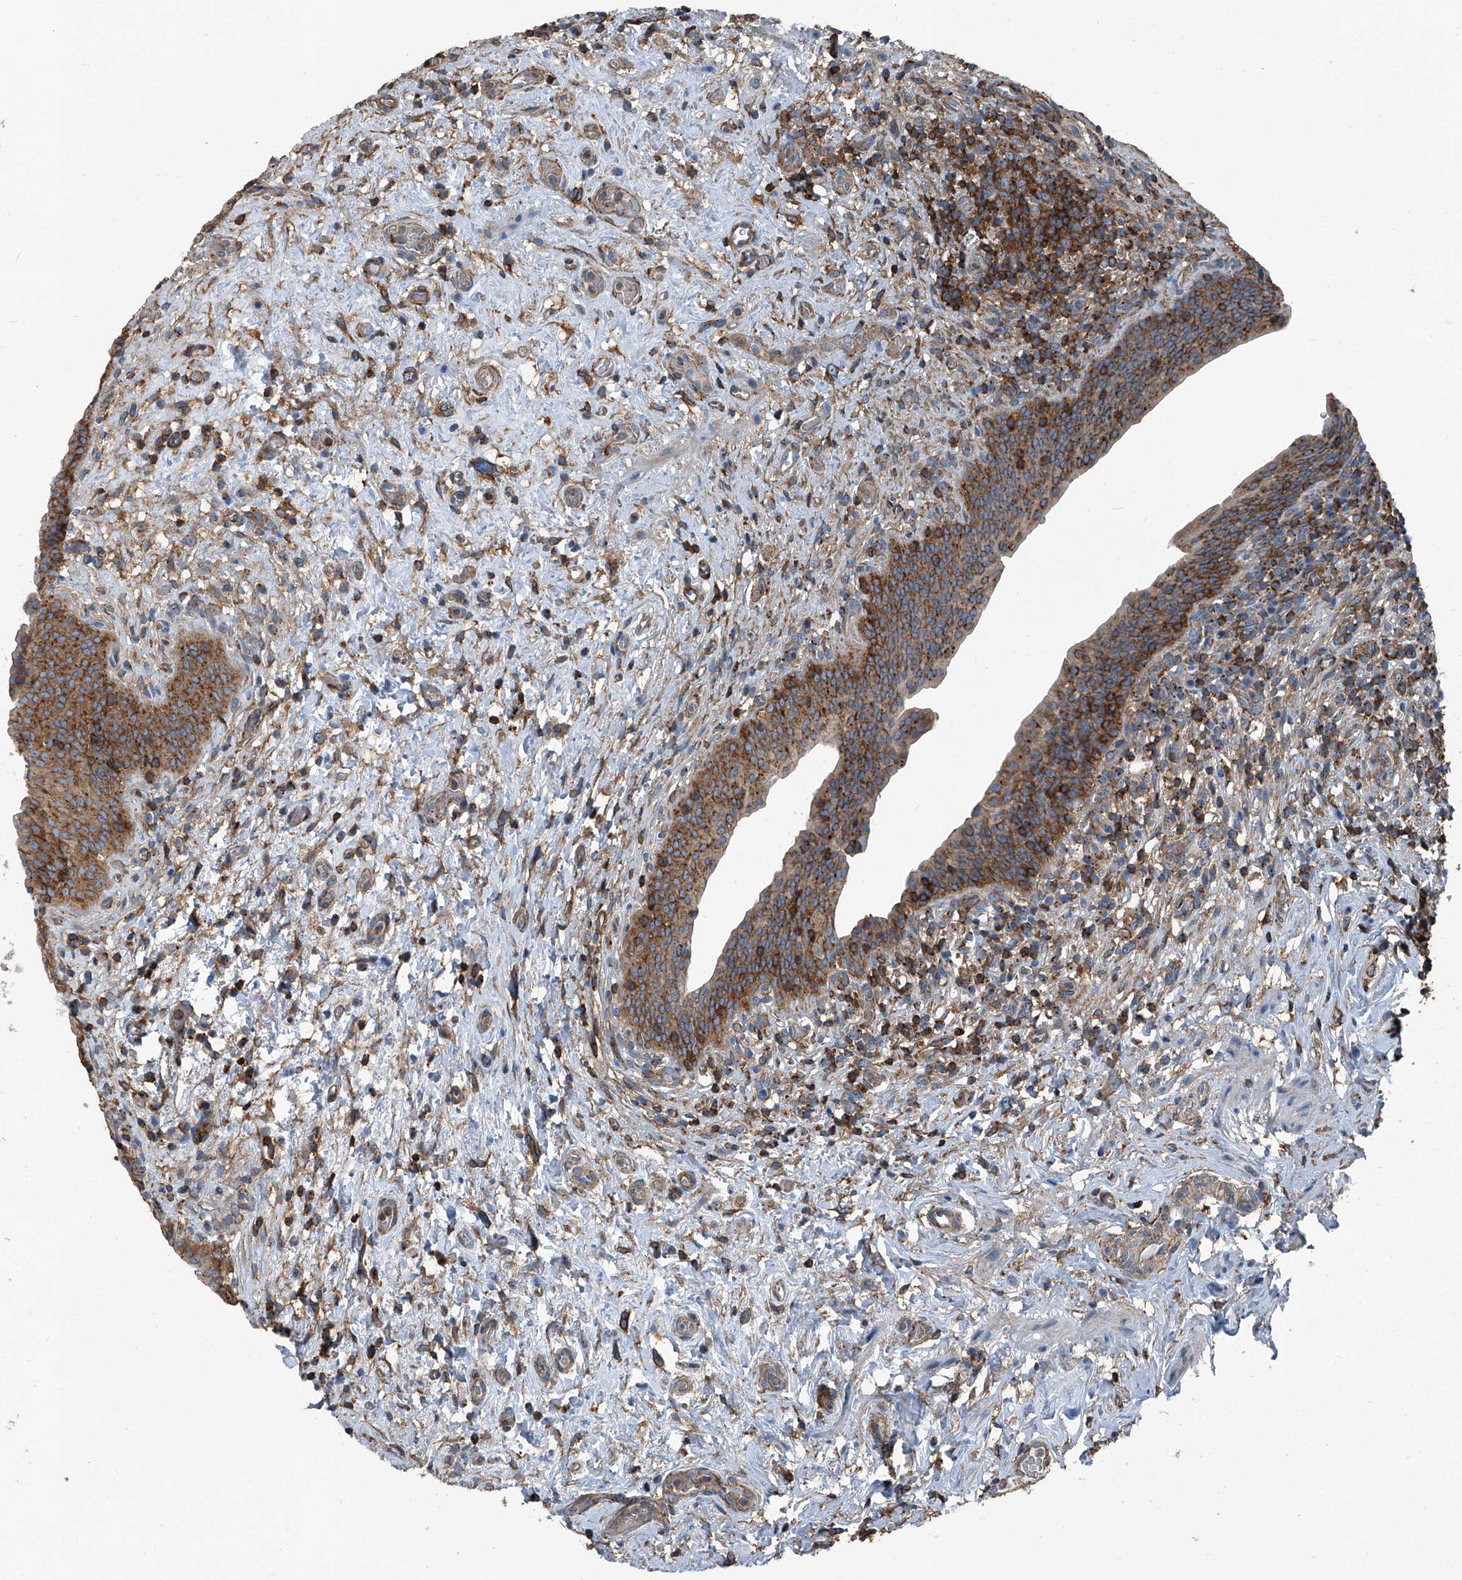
{"staining": {"intensity": "moderate", "quantity": ">75%", "location": "cytoplasmic/membranous"}, "tissue": "urinary bladder", "cell_type": "Urothelial cells", "image_type": "normal", "snomed": [{"axis": "morphology", "description": "Normal tissue, NOS"}, {"axis": "topography", "description": "Urinary bladder"}], "caption": "Human urinary bladder stained with a protein marker exhibits moderate staining in urothelial cells.", "gene": "SEPTIN7", "patient": {"sex": "male", "age": 83}}